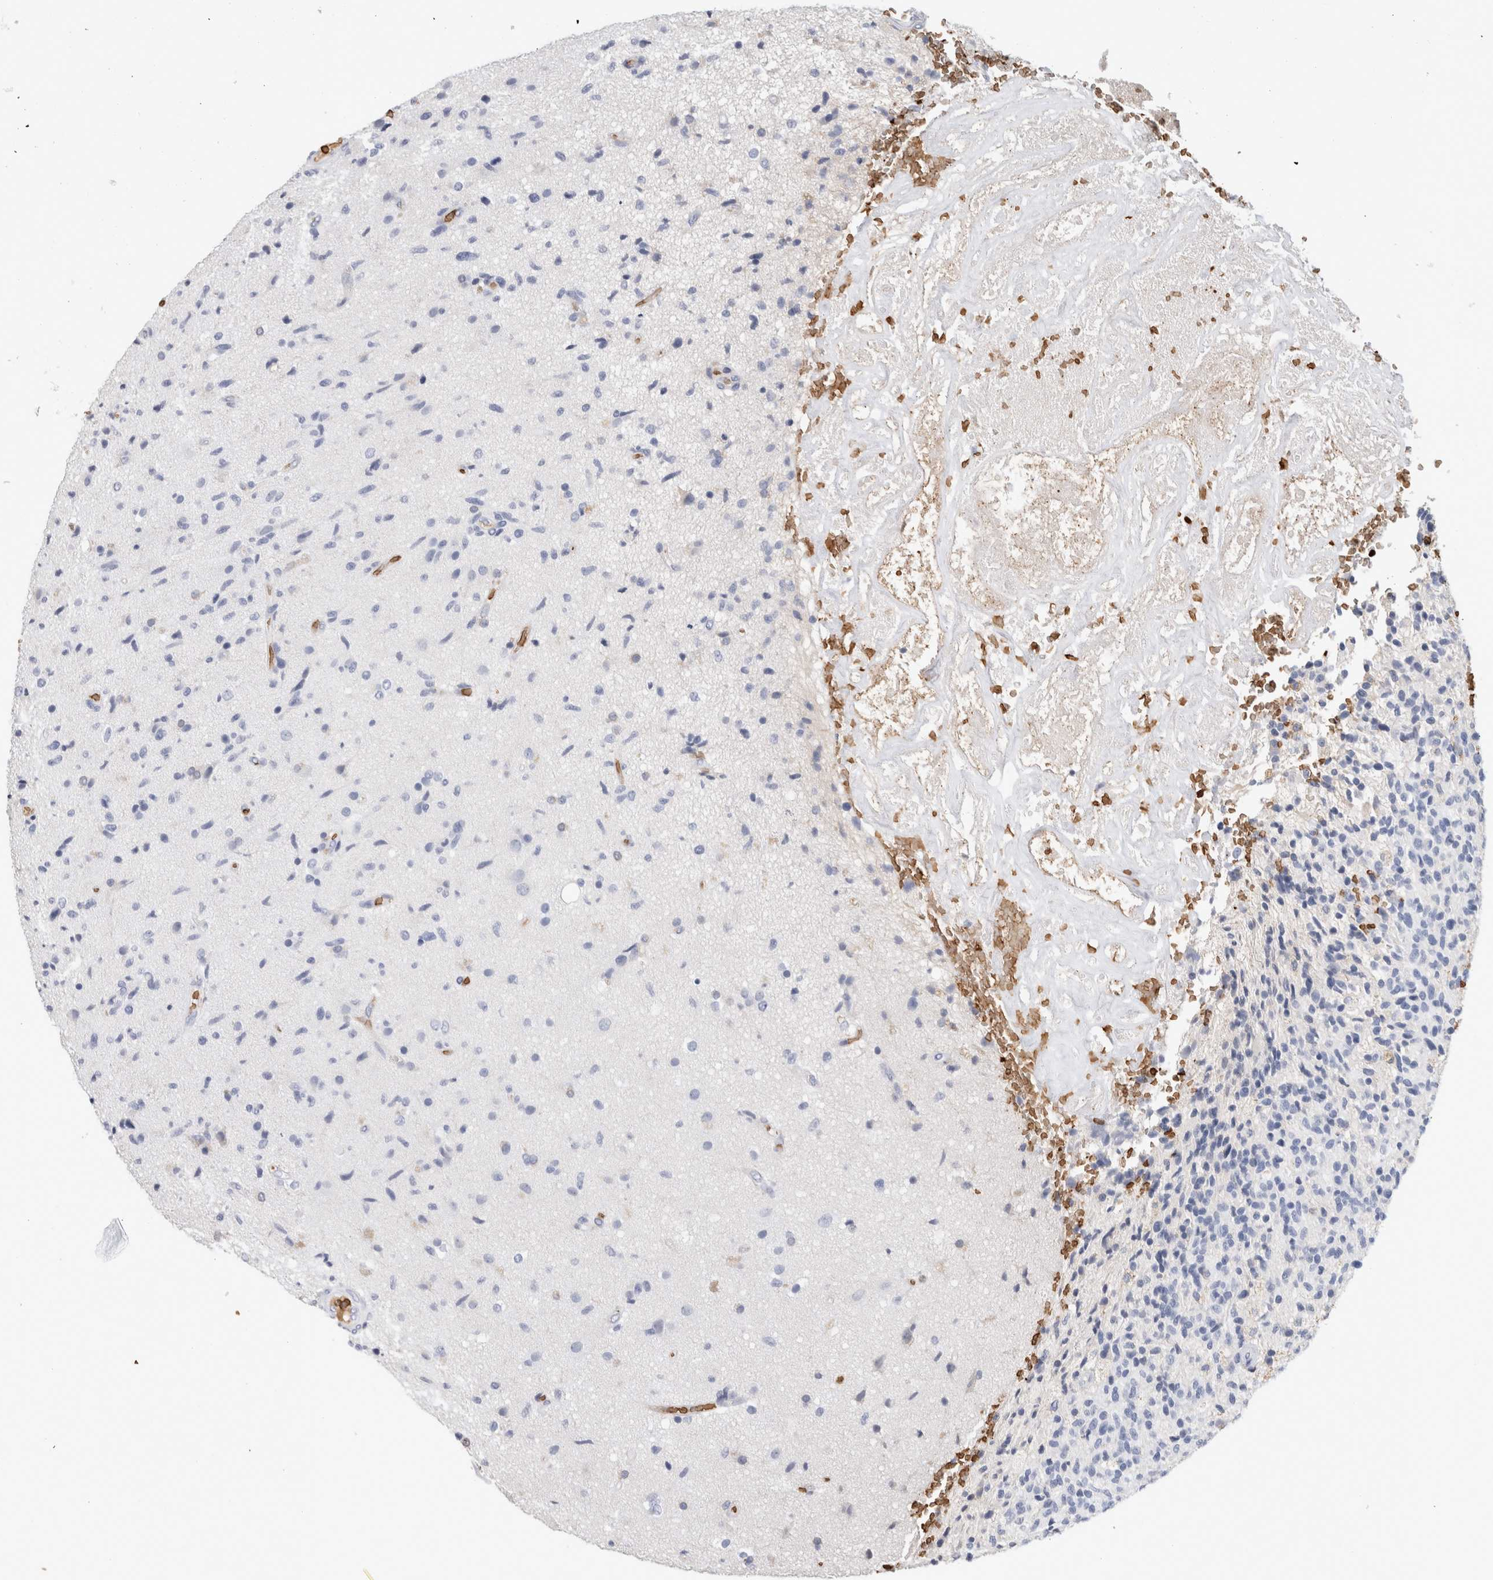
{"staining": {"intensity": "negative", "quantity": "none", "location": "none"}, "tissue": "glioma", "cell_type": "Tumor cells", "image_type": "cancer", "snomed": [{"axis": "morphology", "description": "Glioma, malignant, High grade"}, {"axis": "topography", "description": "Brain"}], "caption": "An immunohistochemistry (IHC) photomicrograph of malignant glioma (high-grade) is shown. There is no staining in tumor cells of malignant glioma (high-grade). (Immunohistochemistry (ihc), brightfield microscopy, high magnification).", "gene": "CA1", "patient": {"sex": "male", "age": 72}}